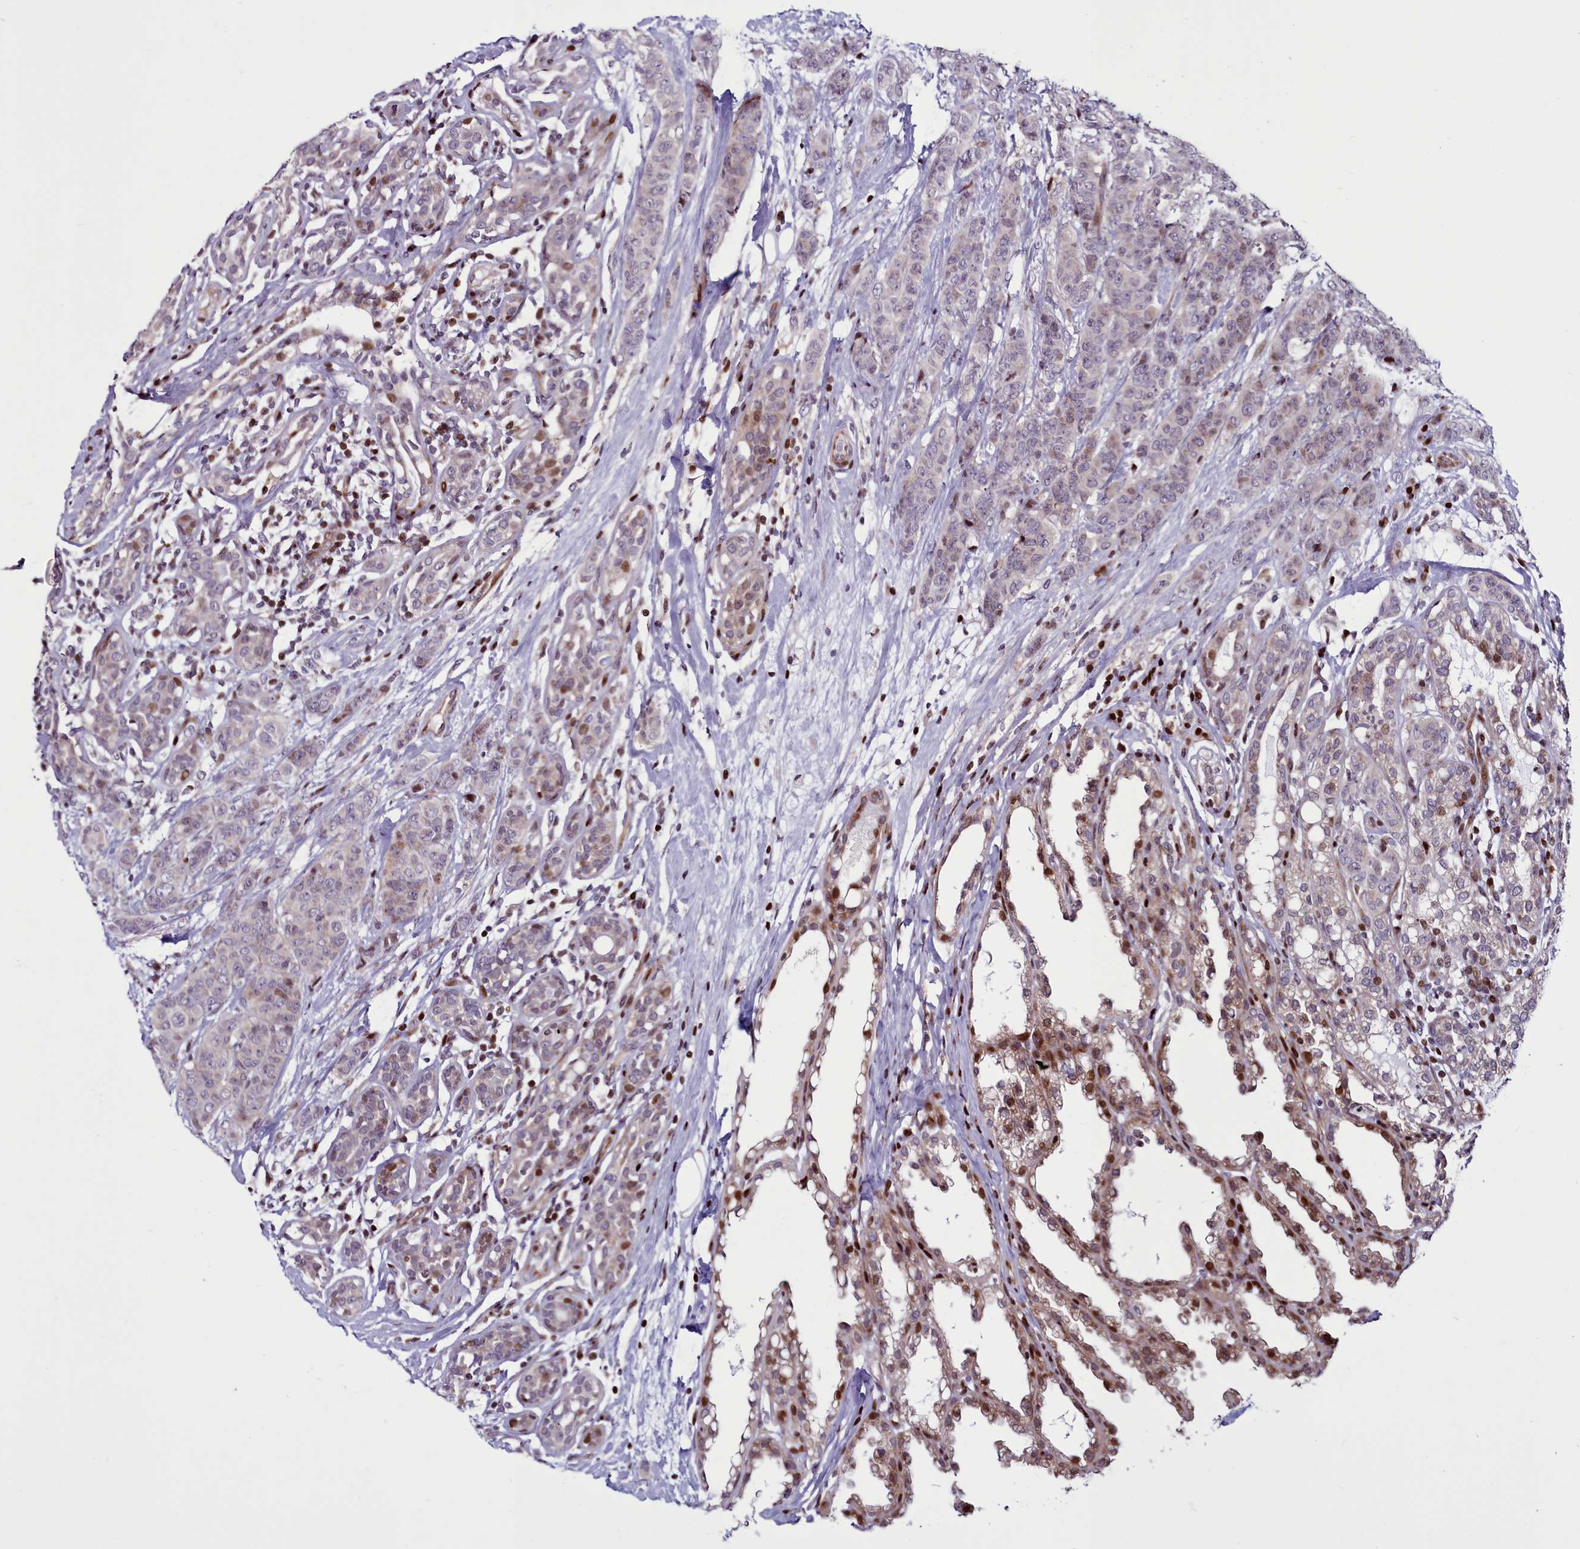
{"staining": {"intensity": "moderate", "quantity": "<25%", "location": "nuclear"}, "tissue": "breast cancer", "cell_type": "Tumor cells", "image_type": "cancer", "snomed": [{"axis": "morphology", "description": "Duct carcinoma"}, {"axis": "topography", "description": "Breast"}], "caption": "Approximately <25% of tumor cells in human invasive ductal carcinoma (breast) show moderate nuclear protein staining as visualized by brown immunohistochemical staining.", "gene": "WBP11", "patient": {"sex": "female", "age": 40}}